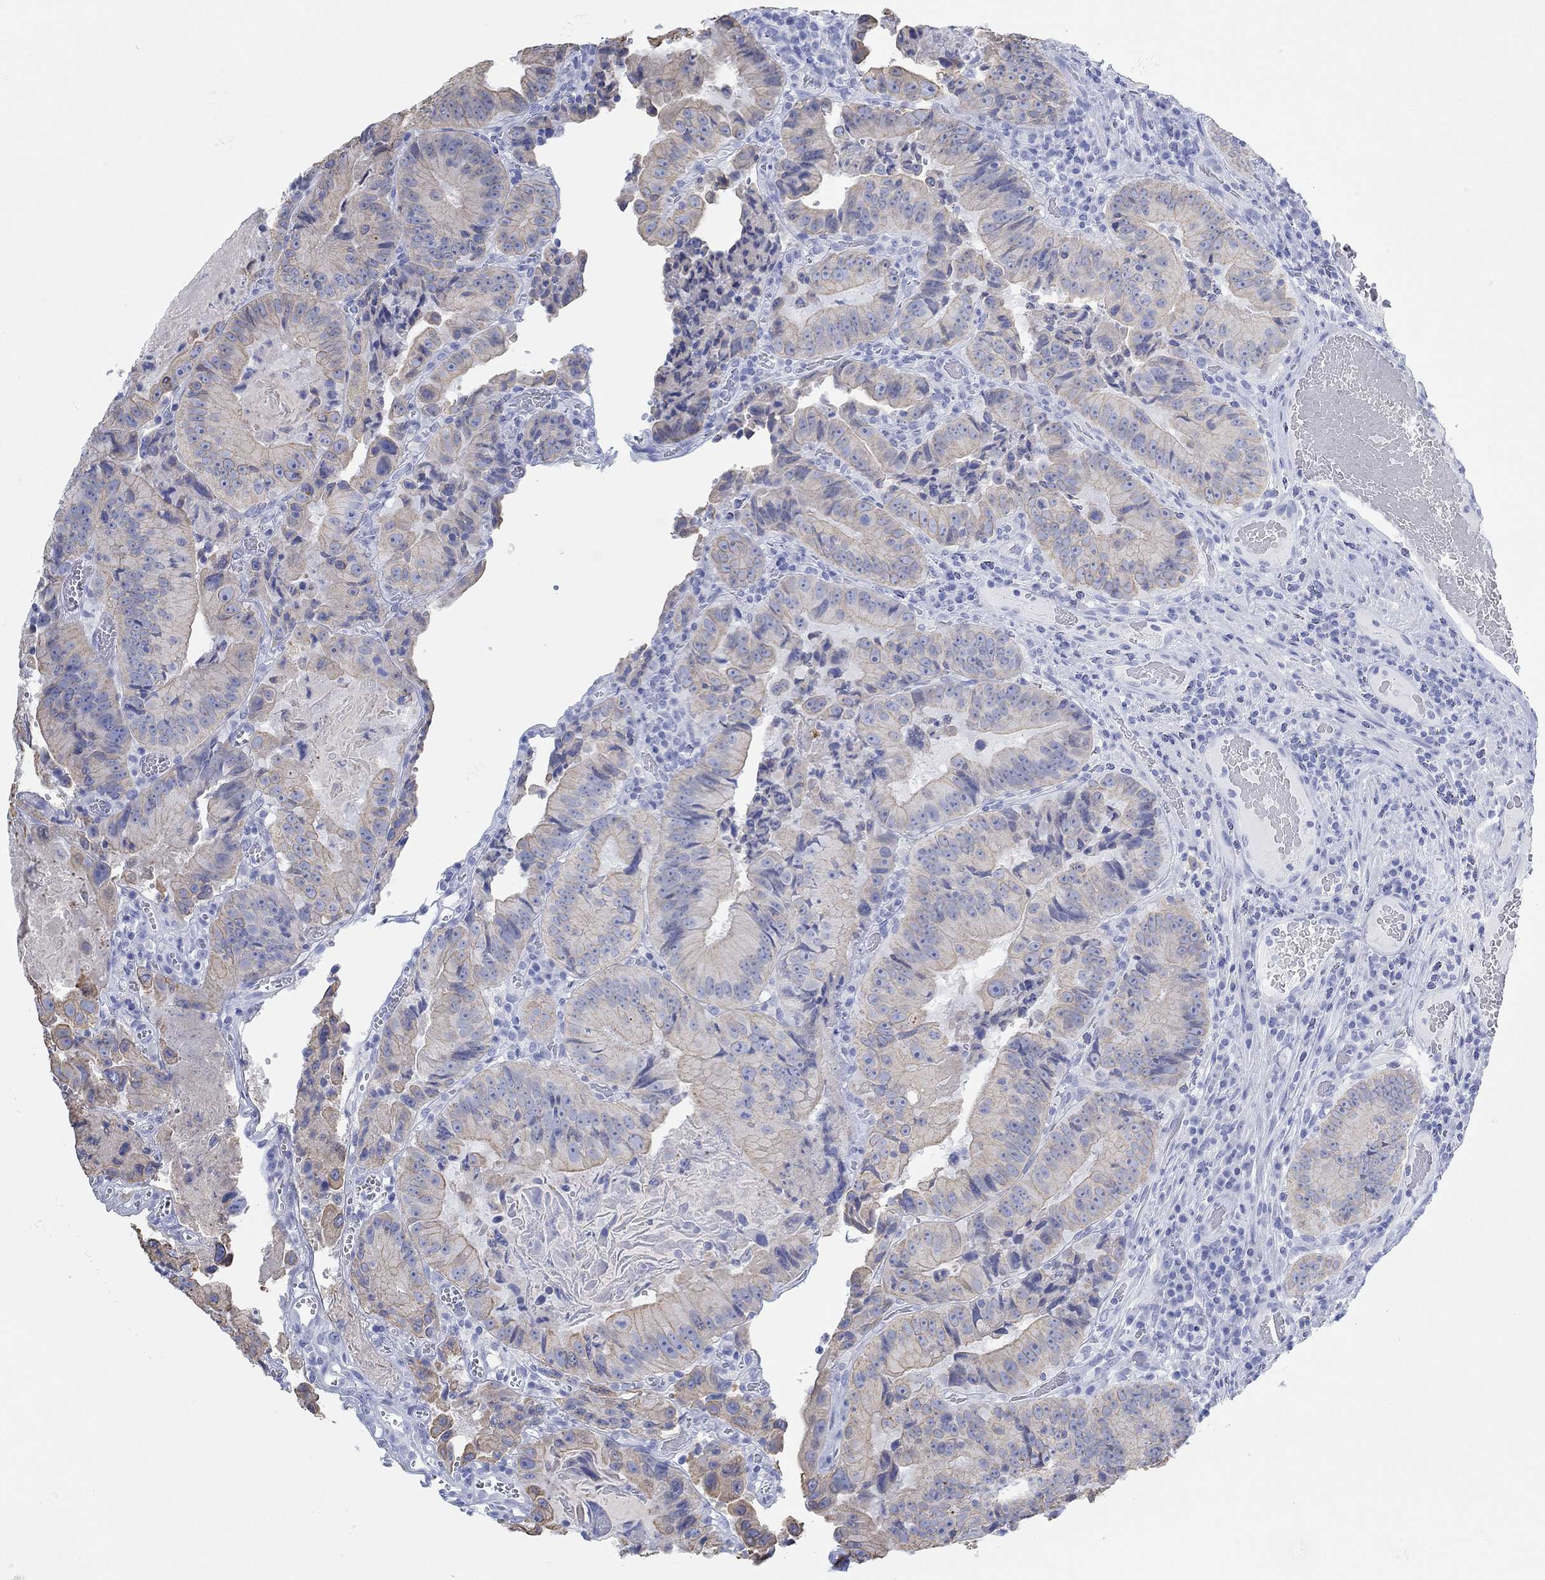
{"staining": {"intensity": "weak", "quantity": "<25%", "location": "cytoplasmic/membranous"}, "tissue": "colorectal cancer", "cell_type": "Tumor cells", "image_type": "cancer", "snomed": [{"axis": "morphology", "description": "Adenocarcinoma, NOS"}, {"axis": "topography", "description": "Colon"}], "caption": "Histopathology image shows no protein expression in tumor cells of colorectal cancer tissue. (Brightfield microscopy of DAB immunohistochemistry at high magnification).", "gene": "AK8", "patient": {"sex": "female", "age": 86}}